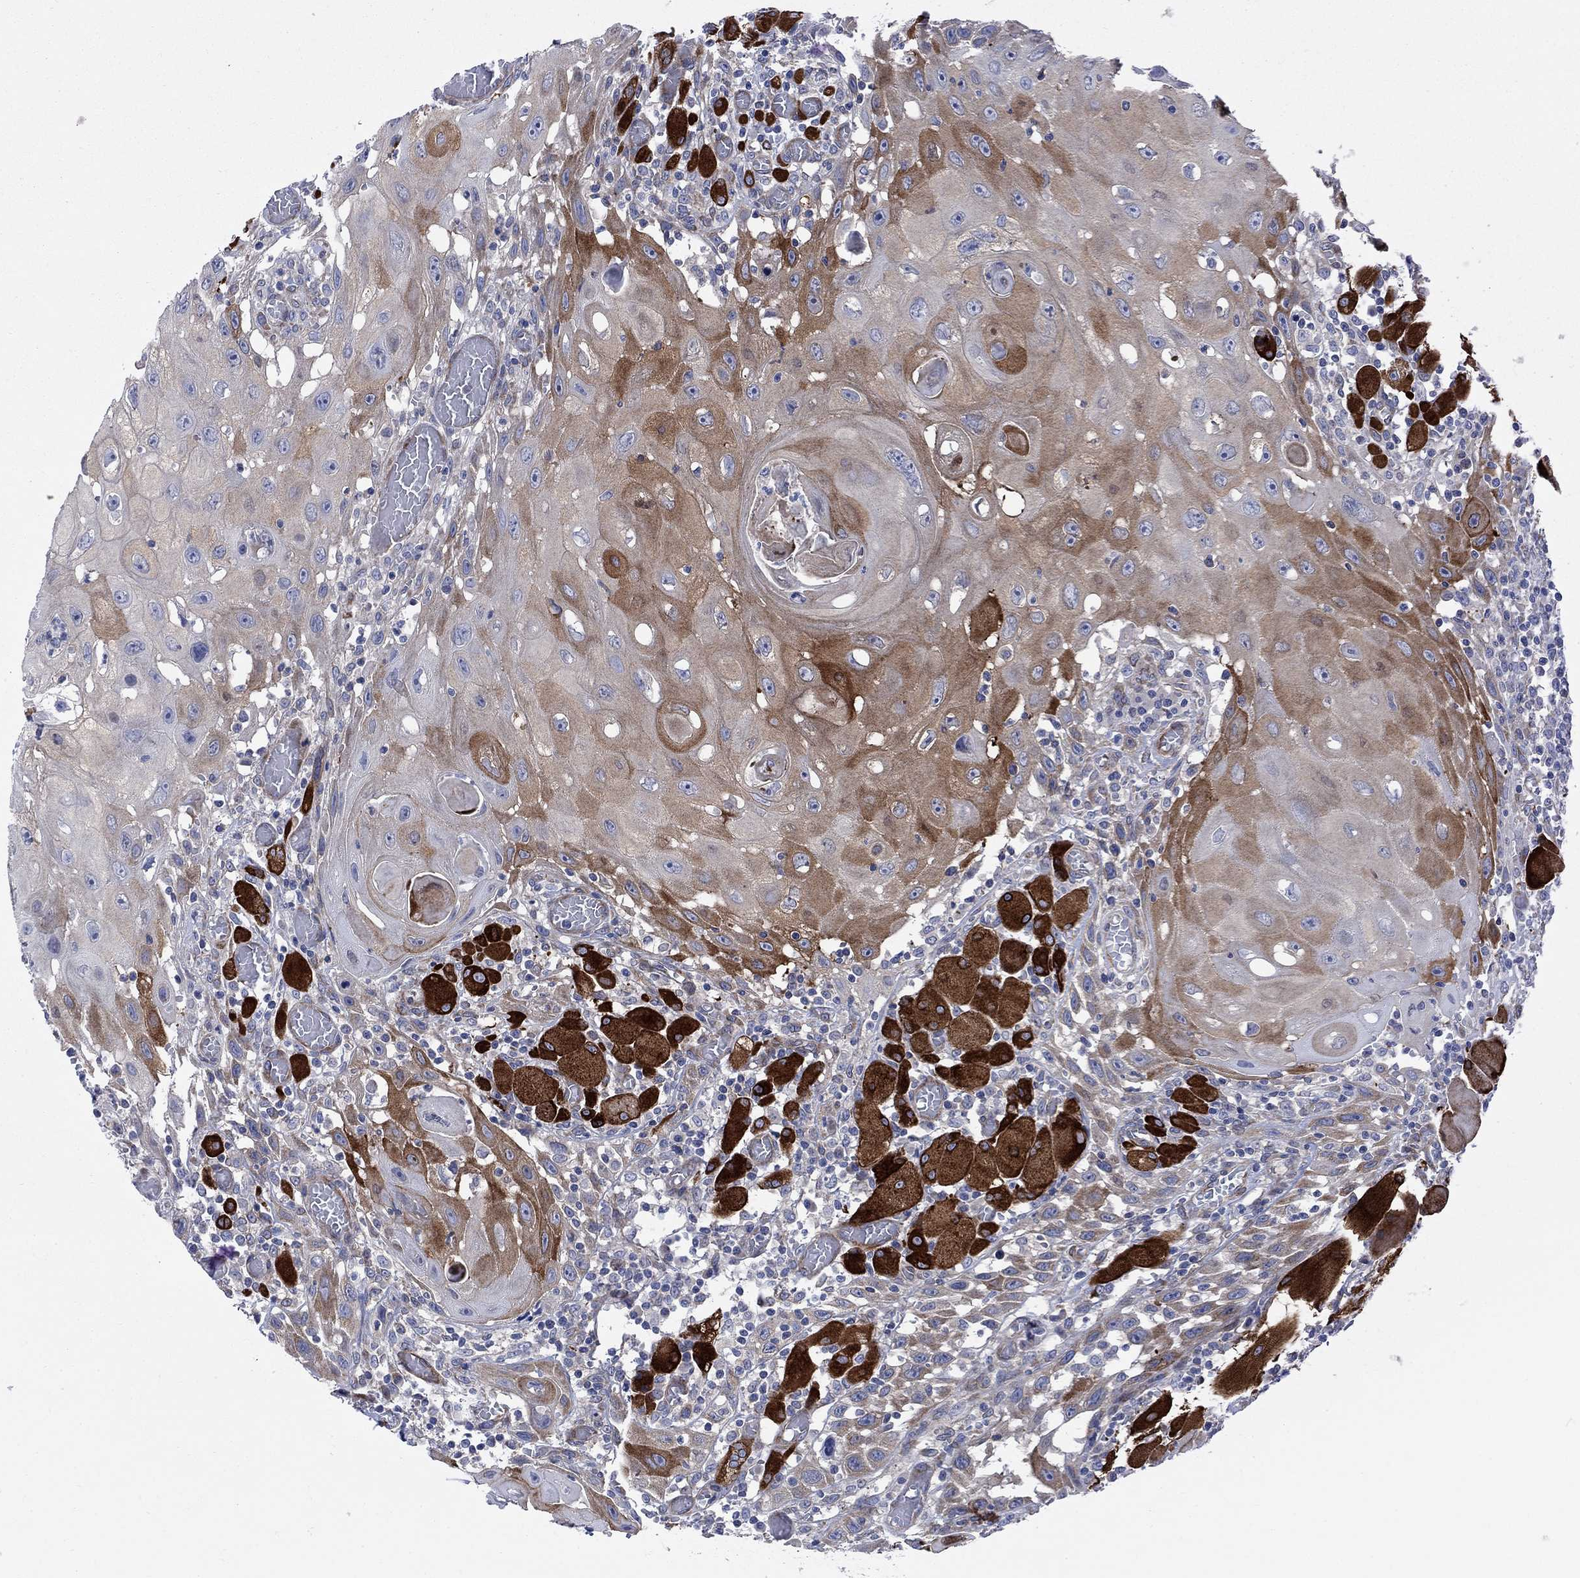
{"staining": {"intensity": "strong", "quantity": "25%-75%", "location": "cytoplasmic/membranous"}, "tissue": "head and neck cancer", "cell_type": "Tumor cells", "image_type": "cancer", "snomed": [{"axis": "morphology", "description": "Normal tissue, NOS"}, {"axis": "morphology", "description": "Squamous cell carcinoma, NOS"}, {"axis": "topography", "description": "Oral tissue"}, {"axis": "topography", "description": "Head-Neck"}], "caption": "Head and neck cancer stained with immunohistochemistry (IHC) demonstrates strong cytoplasmic/membranous expression in about 25%-75% of tumor cells.", "gene": "FXR1", "patient": {"sex": "male", "age": 71}}